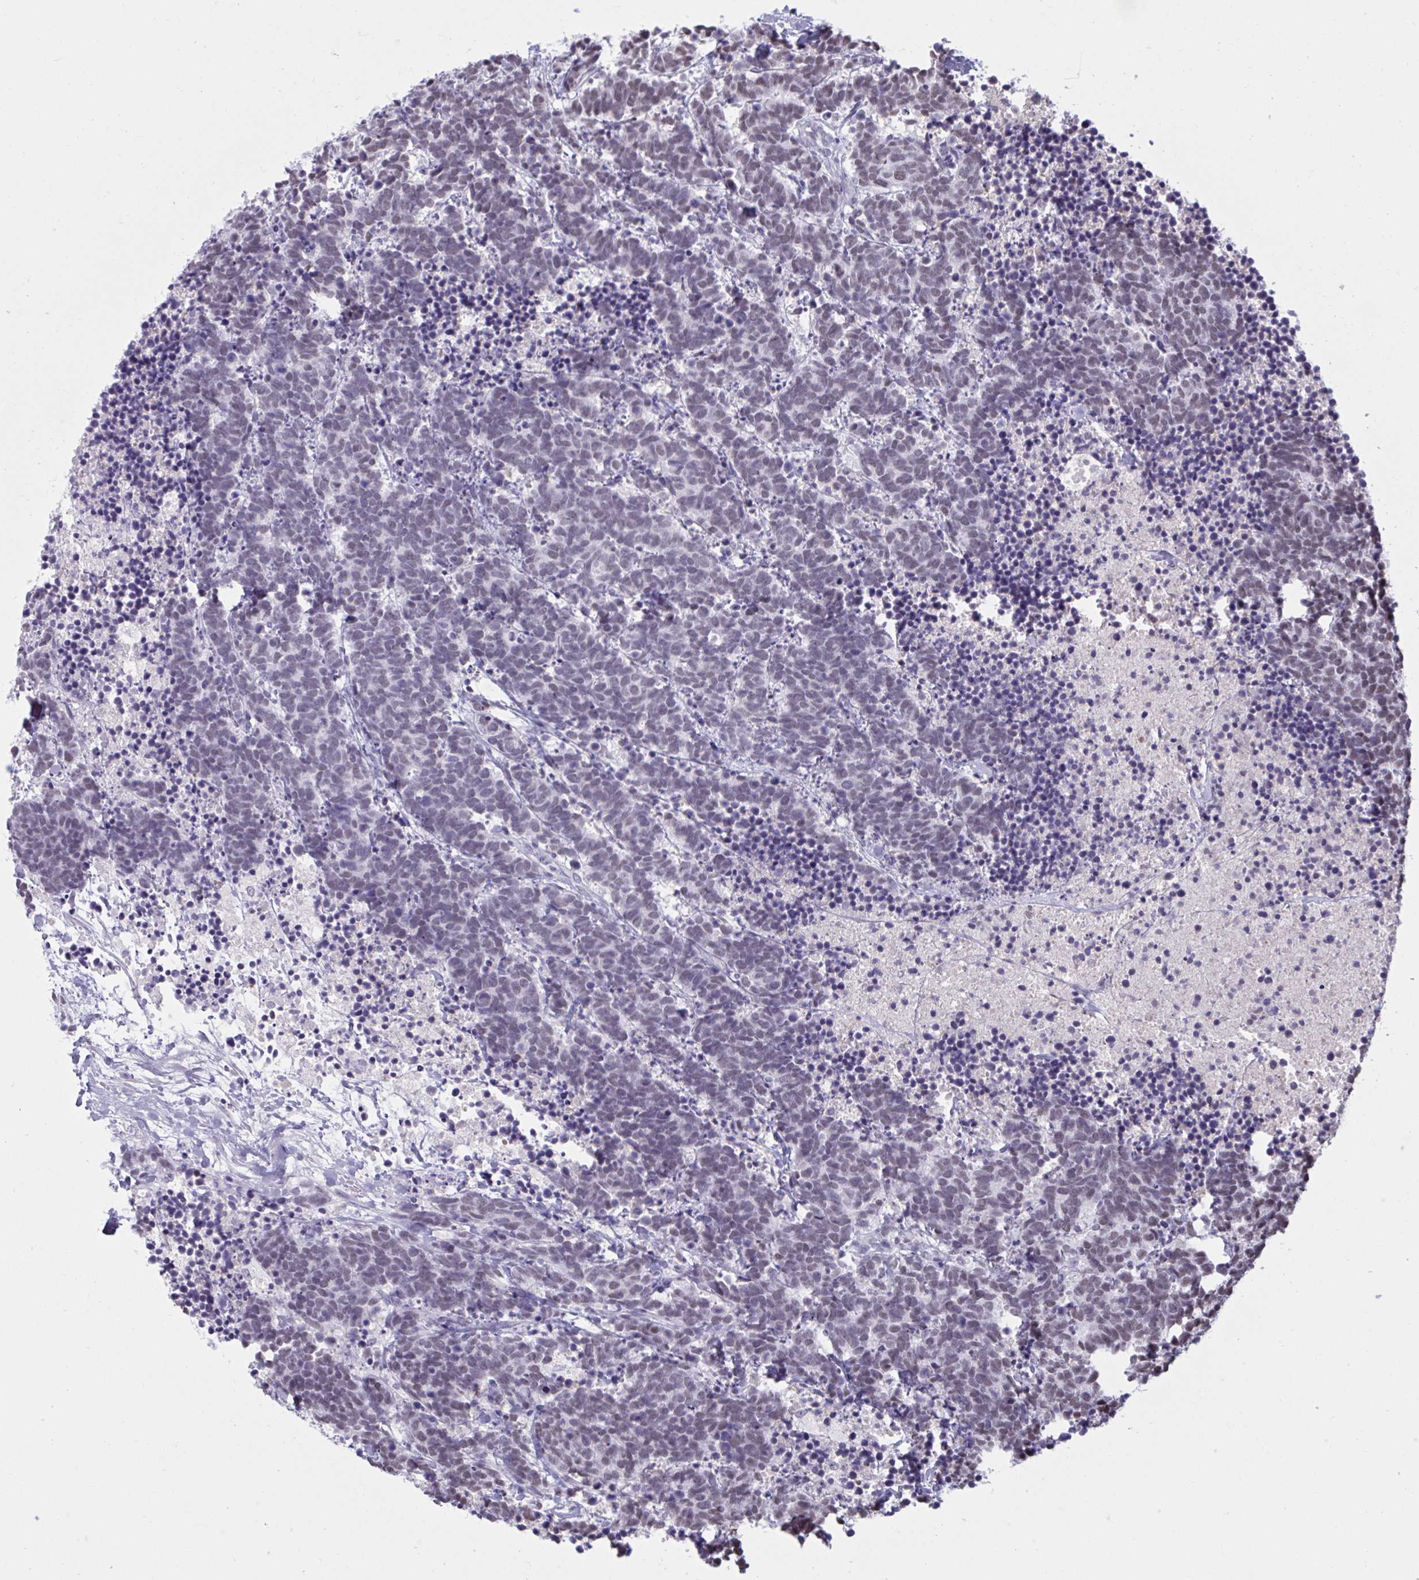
{"staining": {"intensity": "negative", "quantity": "none", "location": "none"}, "tissue": "carcinoid", "cell_type": "Tumor cells", "image_type": "cancer", "snomed": [{"axis": "morphology", "description": "Carcinoma, NOS"}, {"axis": "morphology", "description": "Carcinoid, malignant, NOS"}, {"axis": "topography", "description": "Prostate"}], "caption": "High power microscopy image of an IHC micrograph of malignant carcinoid, revealing no significant positivity in tumor cells.", "gene": "MSMB", "patient": {"sex": "male", "age": 57}}